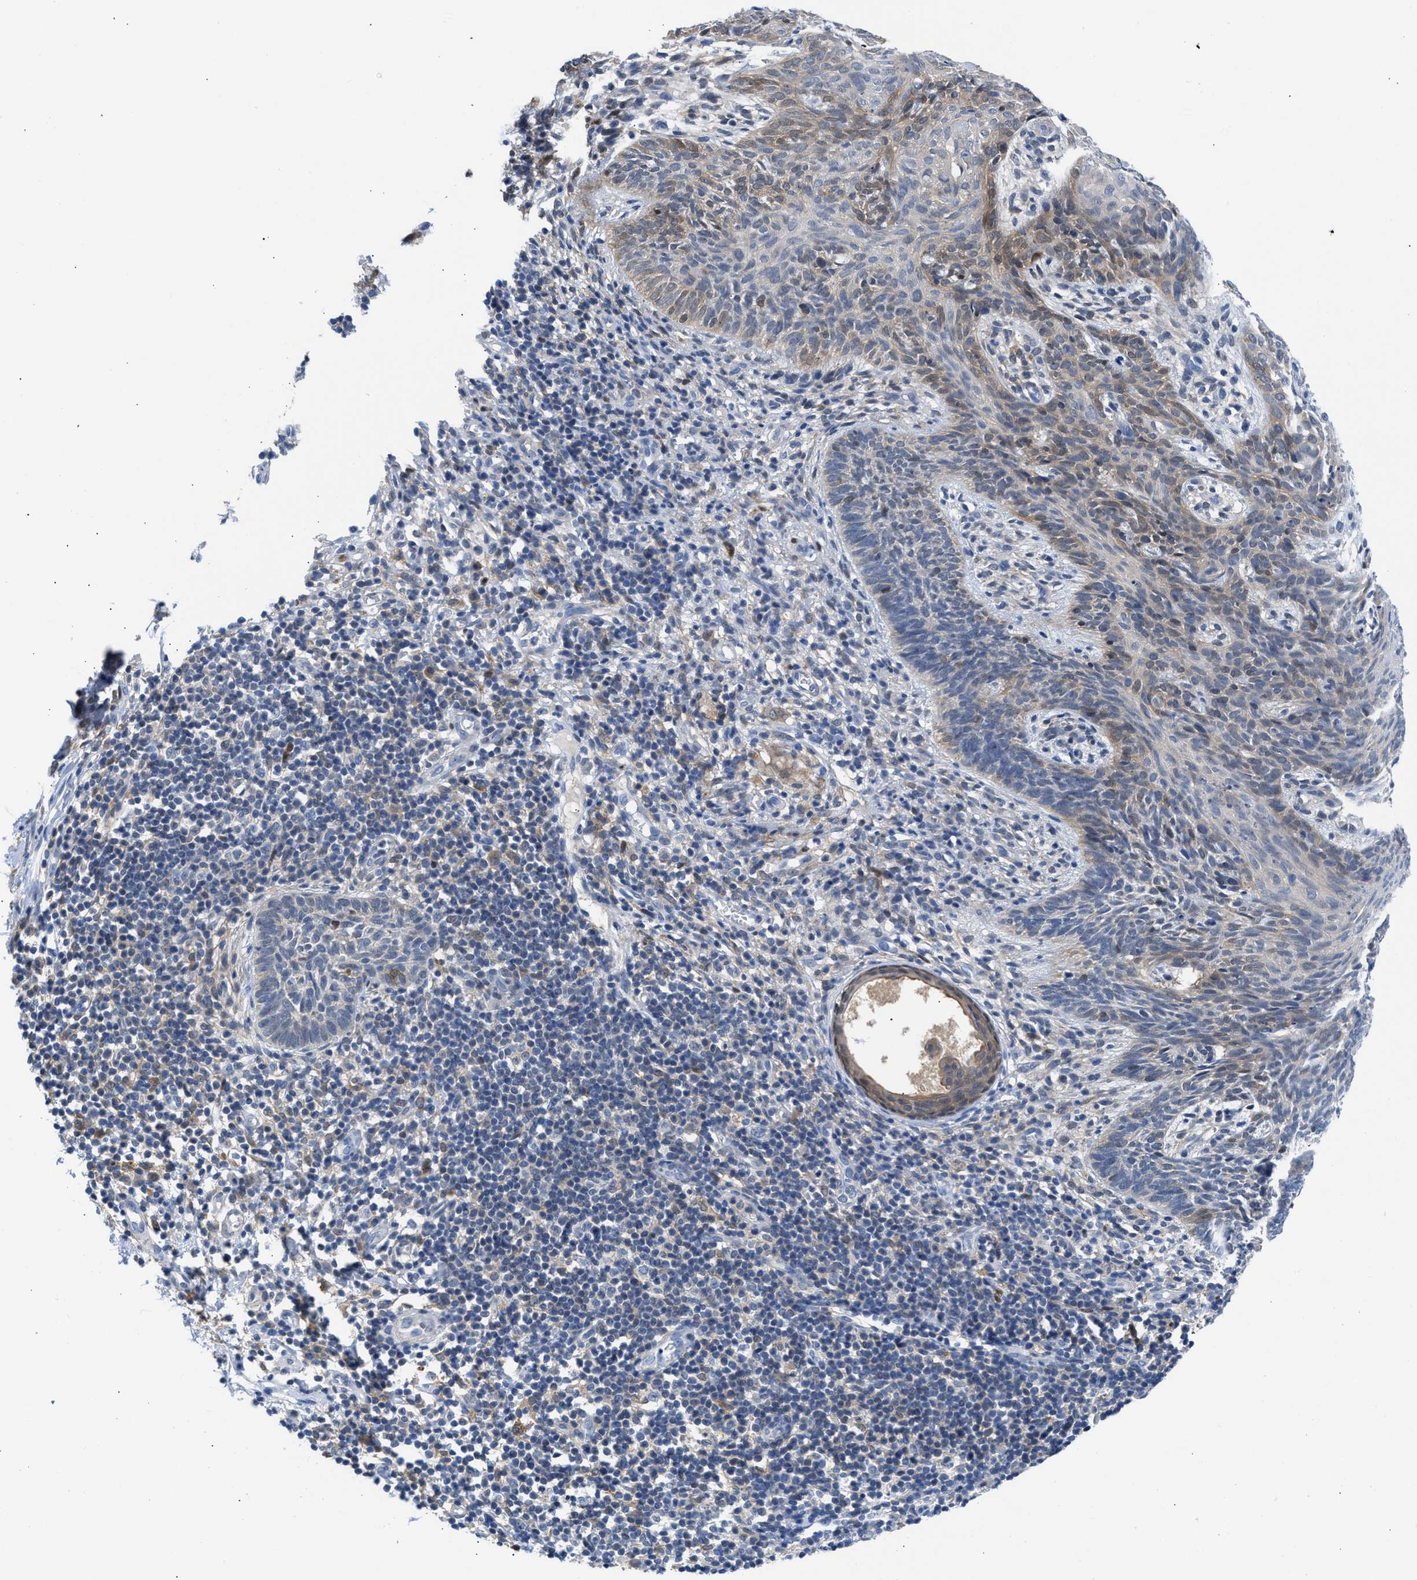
{"staining": {"intensity": "moderate", "quantity": "<25%", "location": "cytoplasmic/membranous"}, "tissue": "skin cancer", "cell_type": "Tumor cells", "image_type": "cancer", "snomed": [{"axis": "morphology", "description": "Basal cell carcinoma"}, {"axis": "topography", "description": "Skin"}], "caption": "Skin basal cell carcinoma tissue reveals moderate cytoplasmic/membranous positivity in approximately <25% of tumor cells, visualized by immunohistochemistry.", "gene": "CBR1", "patient": {"sex": "male", "age": 60}}